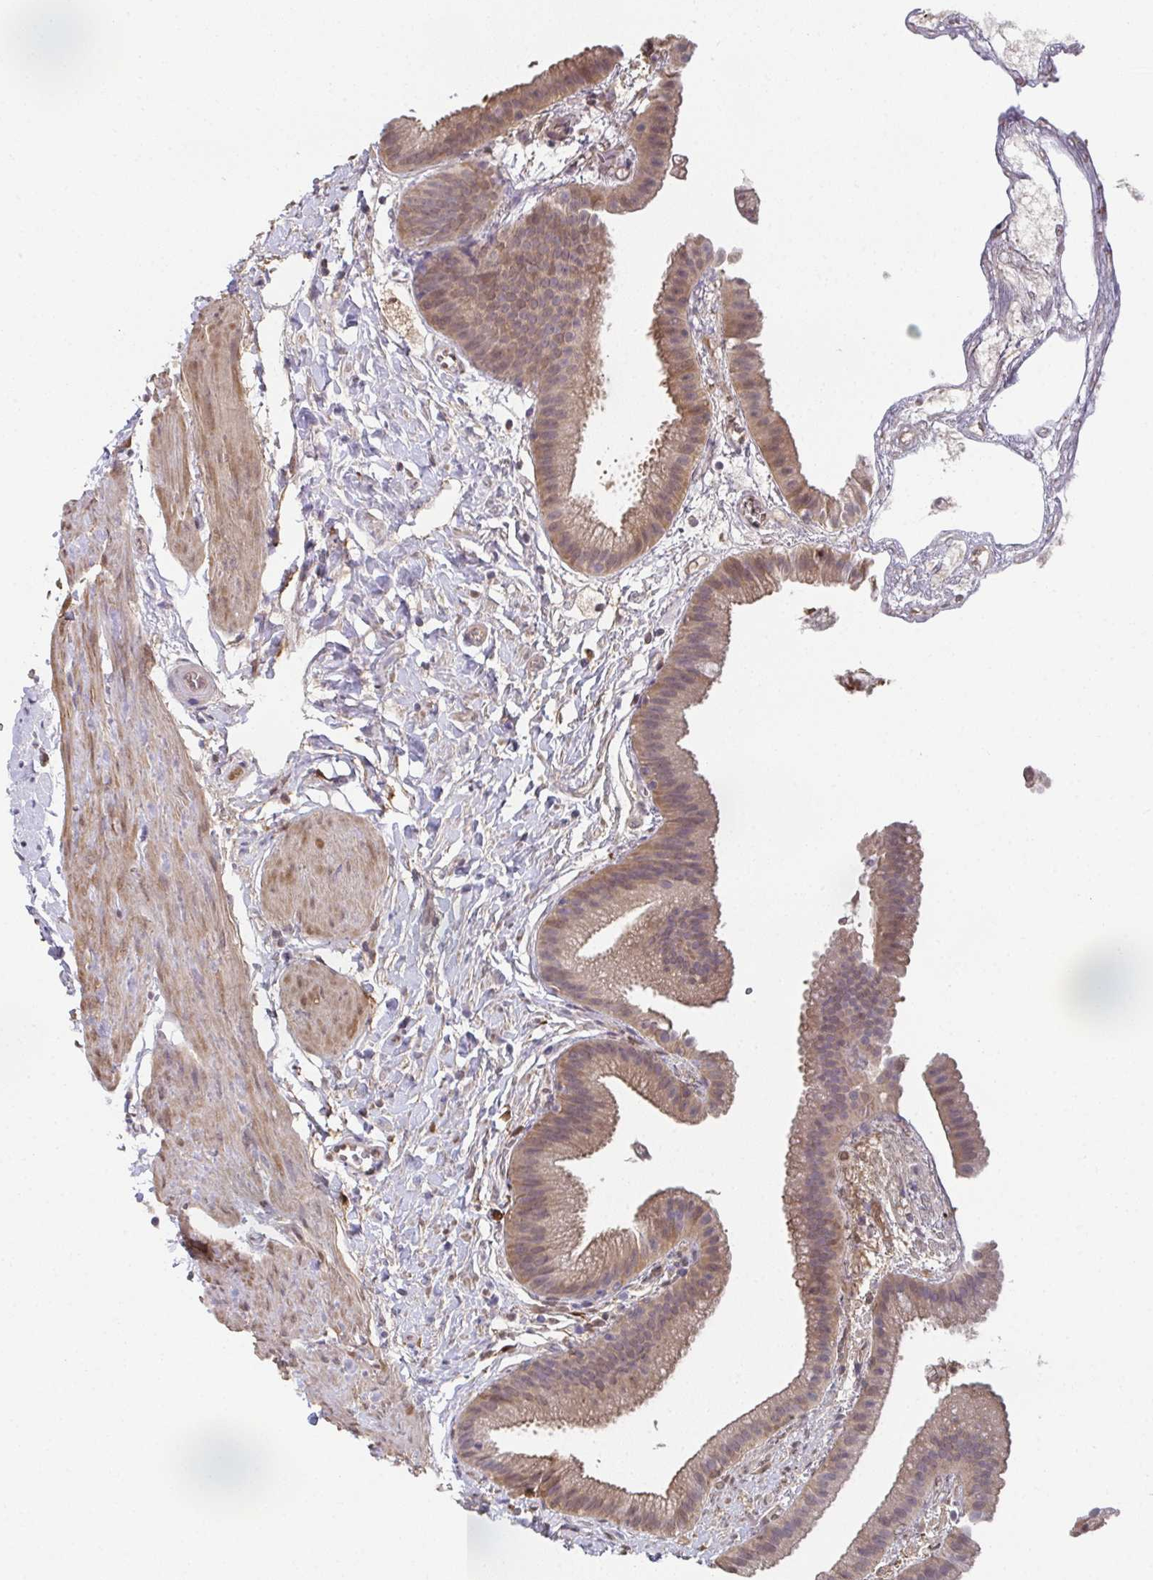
{"staining": {"intensity": "weak", "quantity": "25%-75%", "location": "cytoplasmic/membranous,nuclear"}, "tissue": "gallbladder", "cell_type": "Glandular cells", "image_type": "normal", "snomed": [{"axis": "morphology", "description": "Normal tissue, NOS"}, {"axis": "topography", "description": "Gallbladder"}], "caption": "Immunohistochemical staining of unremarkable gallbladder exhibits low levels of weak cytoplasmic/membranous,nuclear expression in approximately 25%-75% of glandular cells. The protein is shown in brown color, while the nuclei are stained blue.", "gene": "RBP1", "patient": {"sex": "female", "age": 63}}